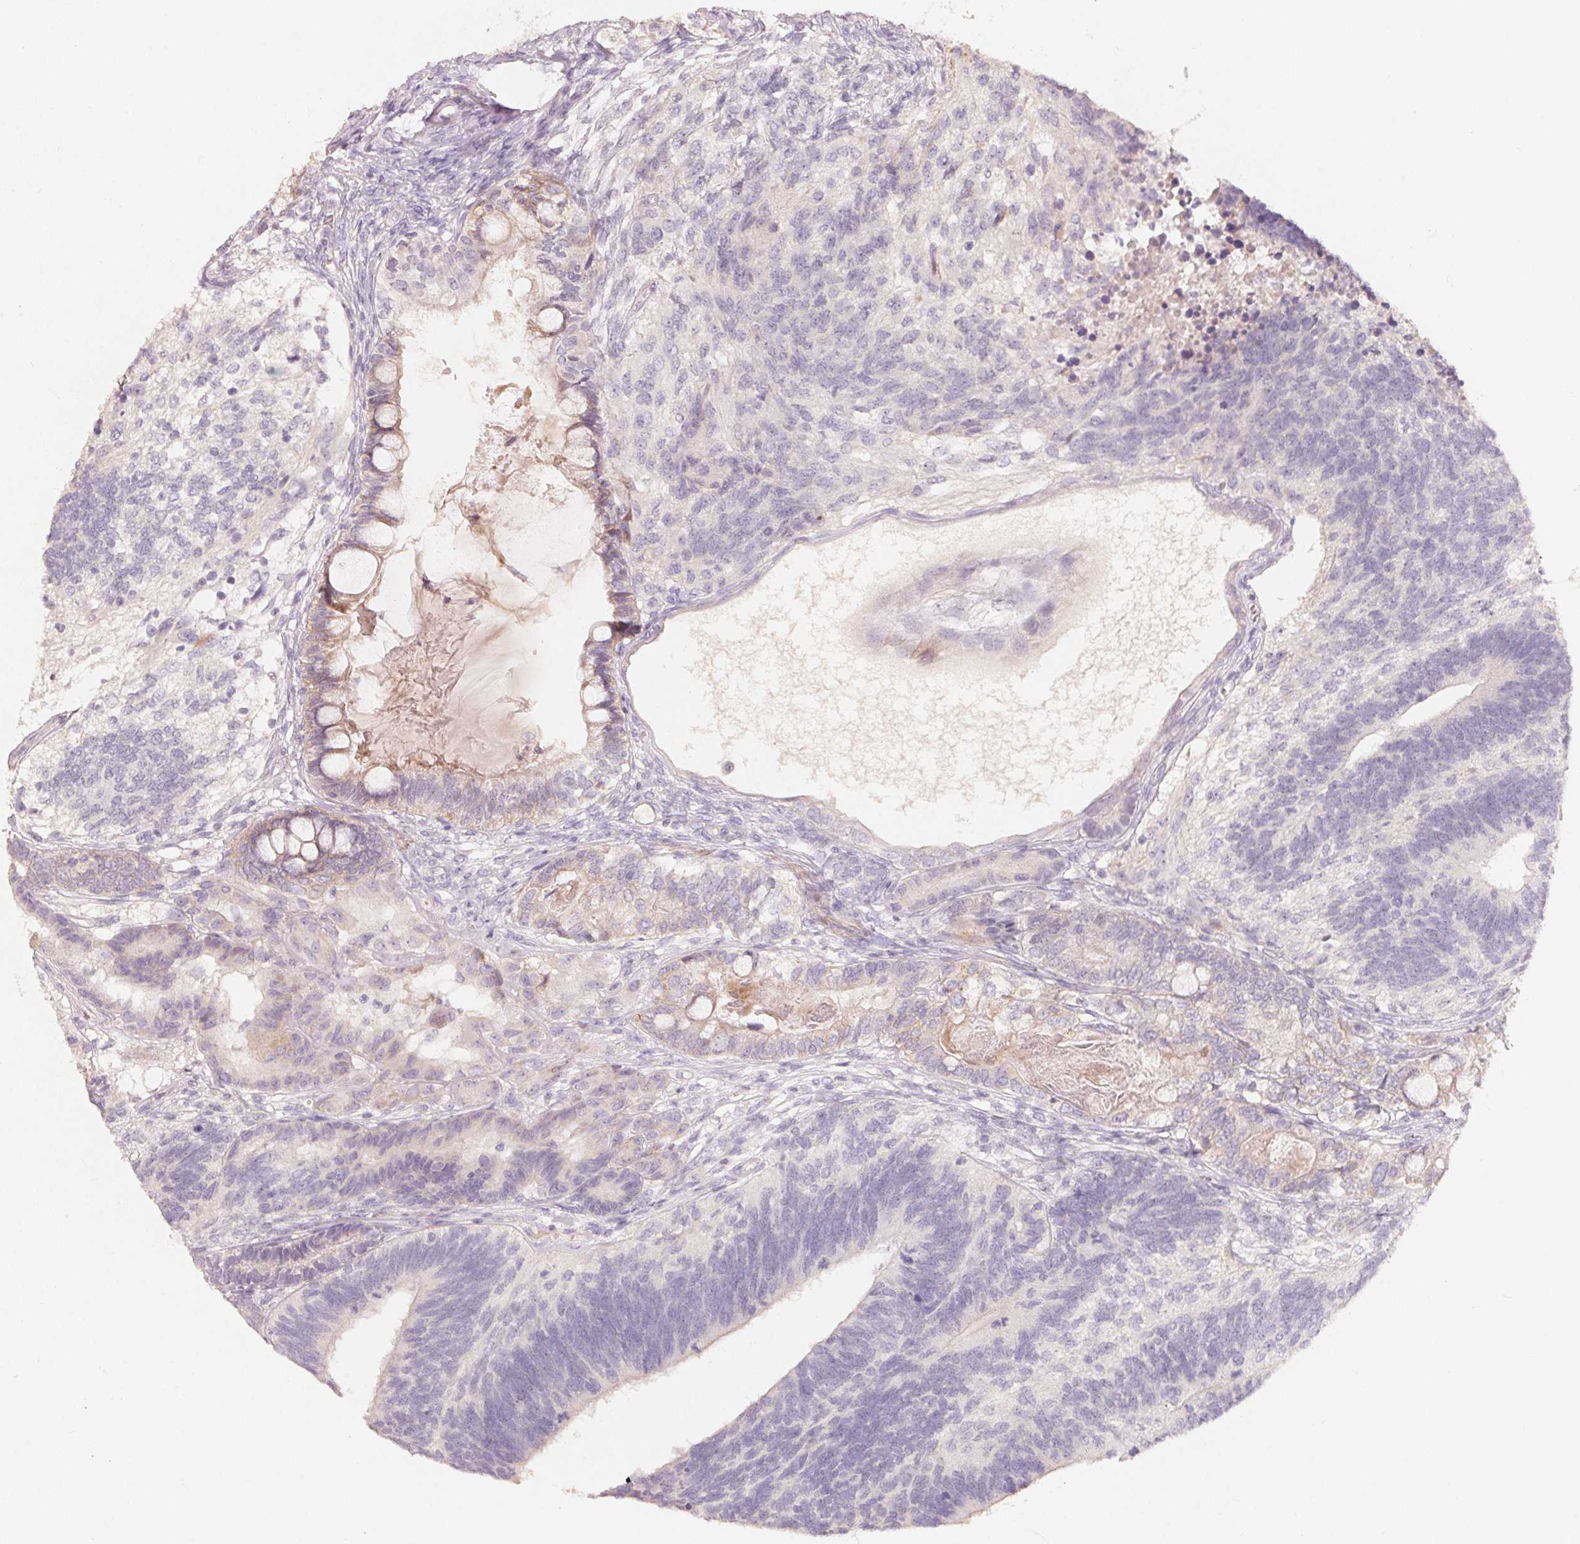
{"staining": {"intensity": "weak", "quantity": "<25%", "location": "cytoplasmic/membranous"}, "tissue": "testis cancer", "cell_type": "Tumor cells", "image_type": "cancer", "snomed": [{"axis": "morphology", "description": "Seminoma, NOS"}, {"axis": "morphology", "description": "Carcinoma, Embryonal, NOS"}, {"axis": "topography", "description": "Testis"}], "caption": "Testis cancer (seminoma) was stained to show a protein in brown. There is no significant expression in tumor cells. The staining was performed using DAB to visualize the protein expression in brown, while the nuclei were stained in blue with hematoxylin (Magnification: 20x).", "gene": "TP53AIP1", "patient": {"sex": "male", "age": 41}}